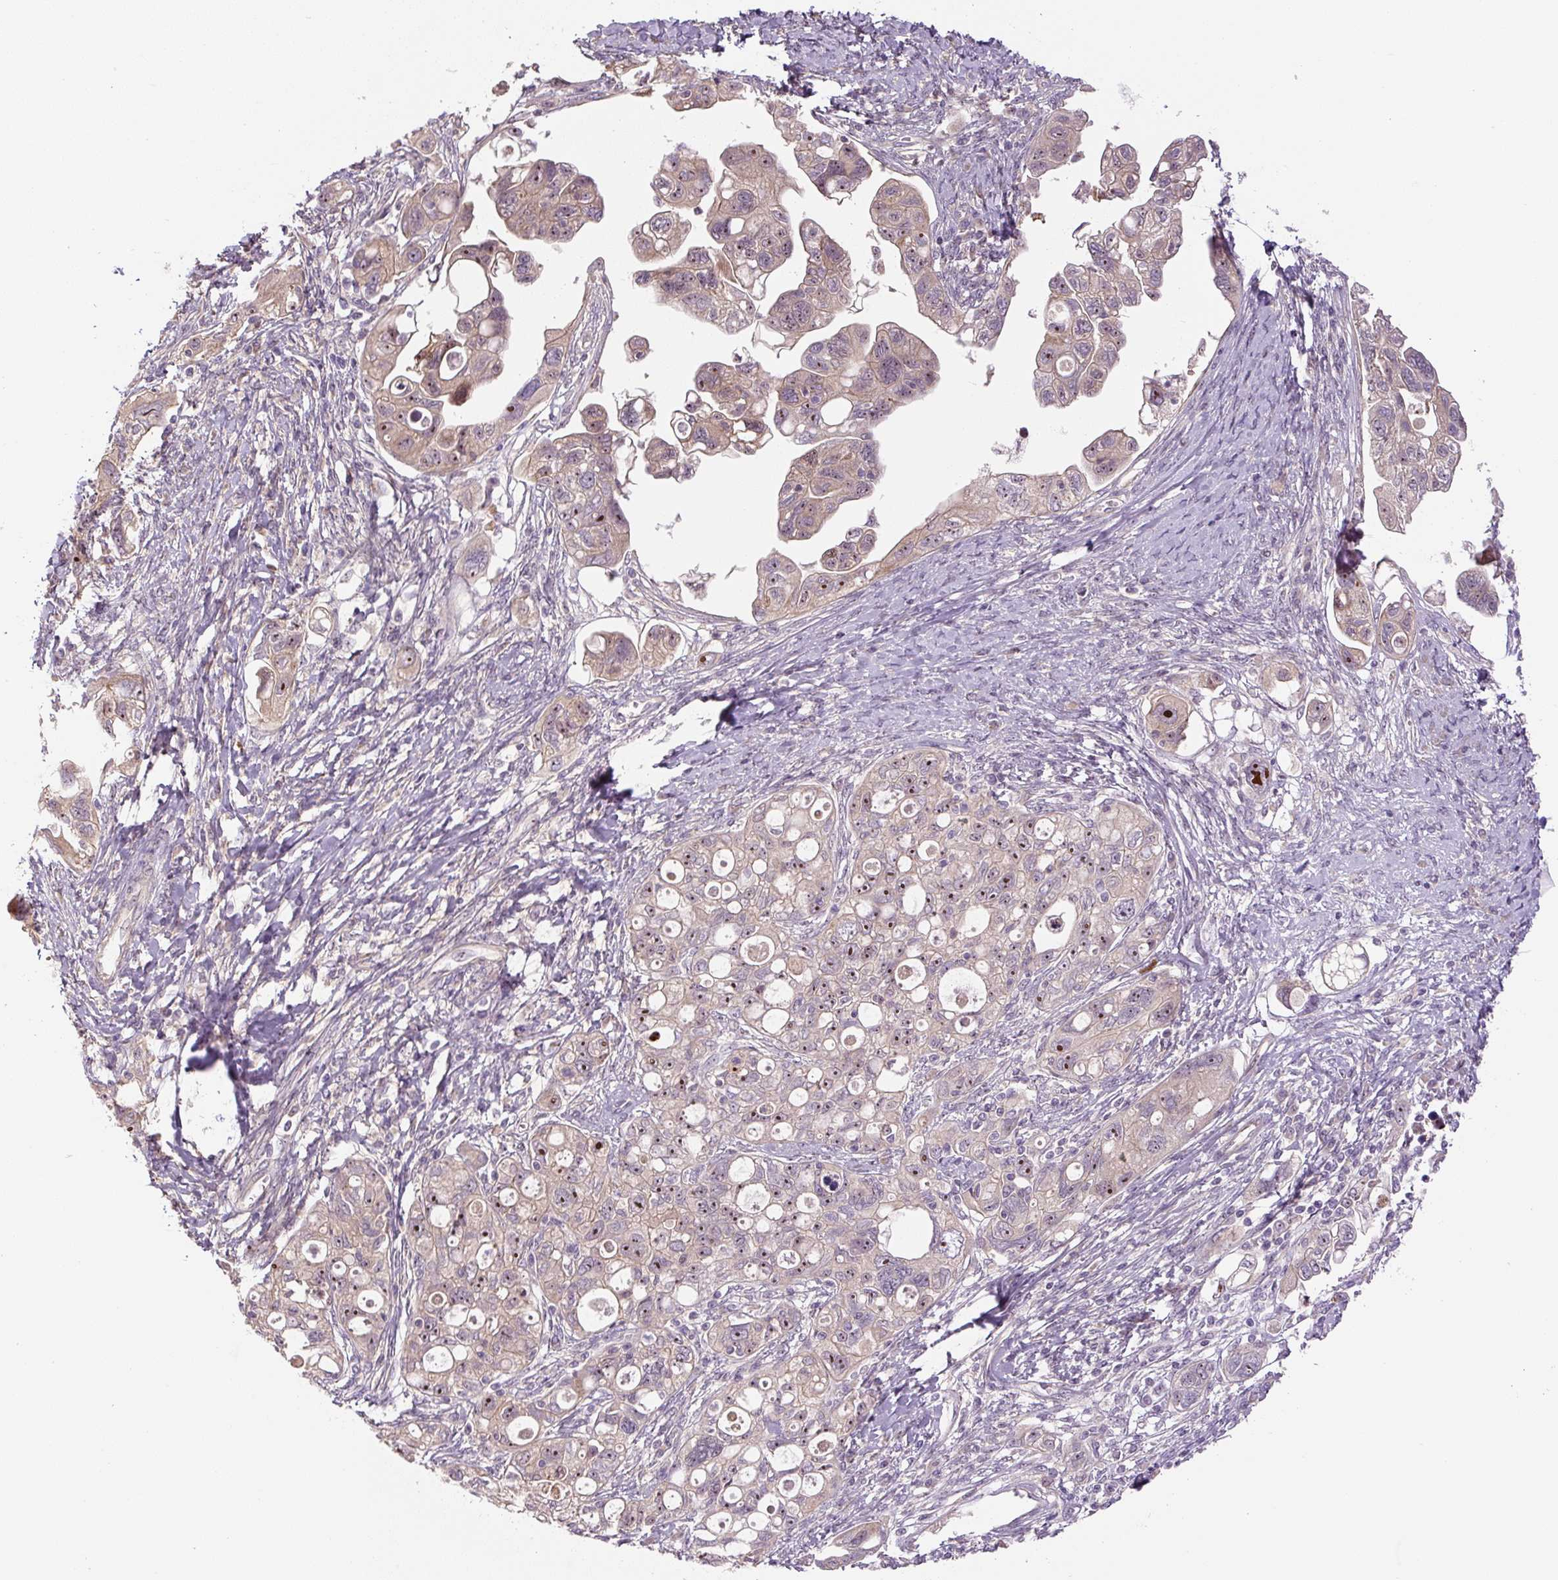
{"staining": {"intensity": "moderate", "quantity": "25%-75%", "location": "nuclear"}, "tissue": "ovarian cancer", "cell_type": "Tumor cells", "image_type": "cancer", "snomed": [{"axis": "morphology", "description": "Carcinoma, NOS"}, {"axis": "morphology", "description": "Cystadenocarcinoma, serous, NOS"}, {"axis": "topography", "description": "Ovary"}], "caption": "DAB (3,3'-diaminobenzidine) immunohistochemical staining of ovarian serous cystadenocarcinoma exhibits moderate nuclear protein staining in approximately 25%-75% of tumor cells. The staining was performed using DAB, with brown indicating positive protein expression. Nuclei are stained blue with hematoxylin.", "gene": "TMEM151B", "patient": {"sex": "female", "age": 69}}